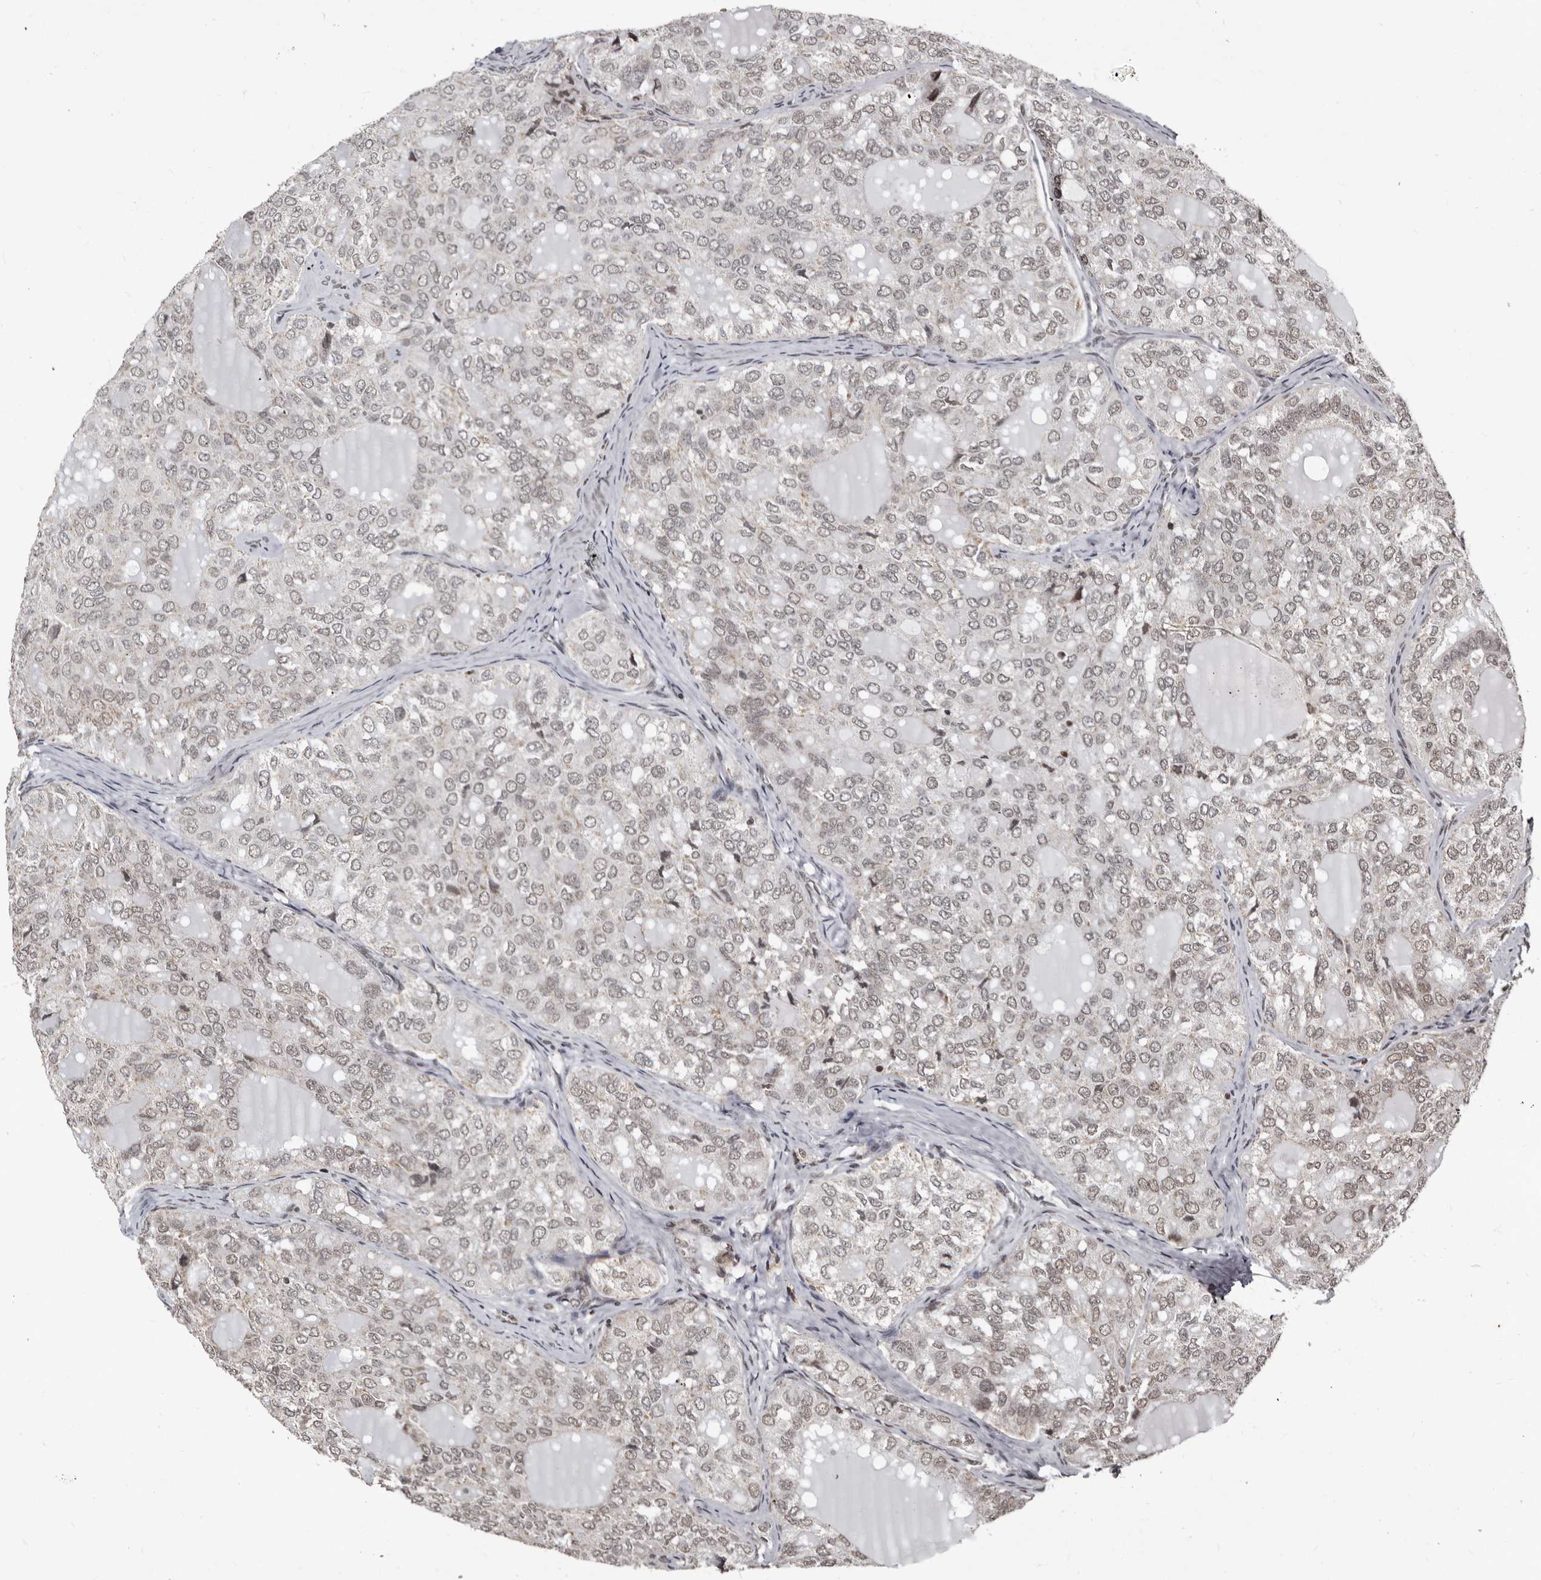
{"staining": {"intensity": "weak", "quantity": "<25%", "location": "nuclear"}, "tissue": "thyroid cancer", "cell_type": "Tumor cells", "image_type": "cancer", "snomed": [{"axis": "morphology", "description": "Follicular adenoma carcinoma, NOS"}, {"axis": "topography", "description": "Thyroid gland"}], "caption": "Tumor cells show no significant positivity in thyroid cancer.", "gene": "THUMPD1", "patient": {"sex": "male", "age": 75}}